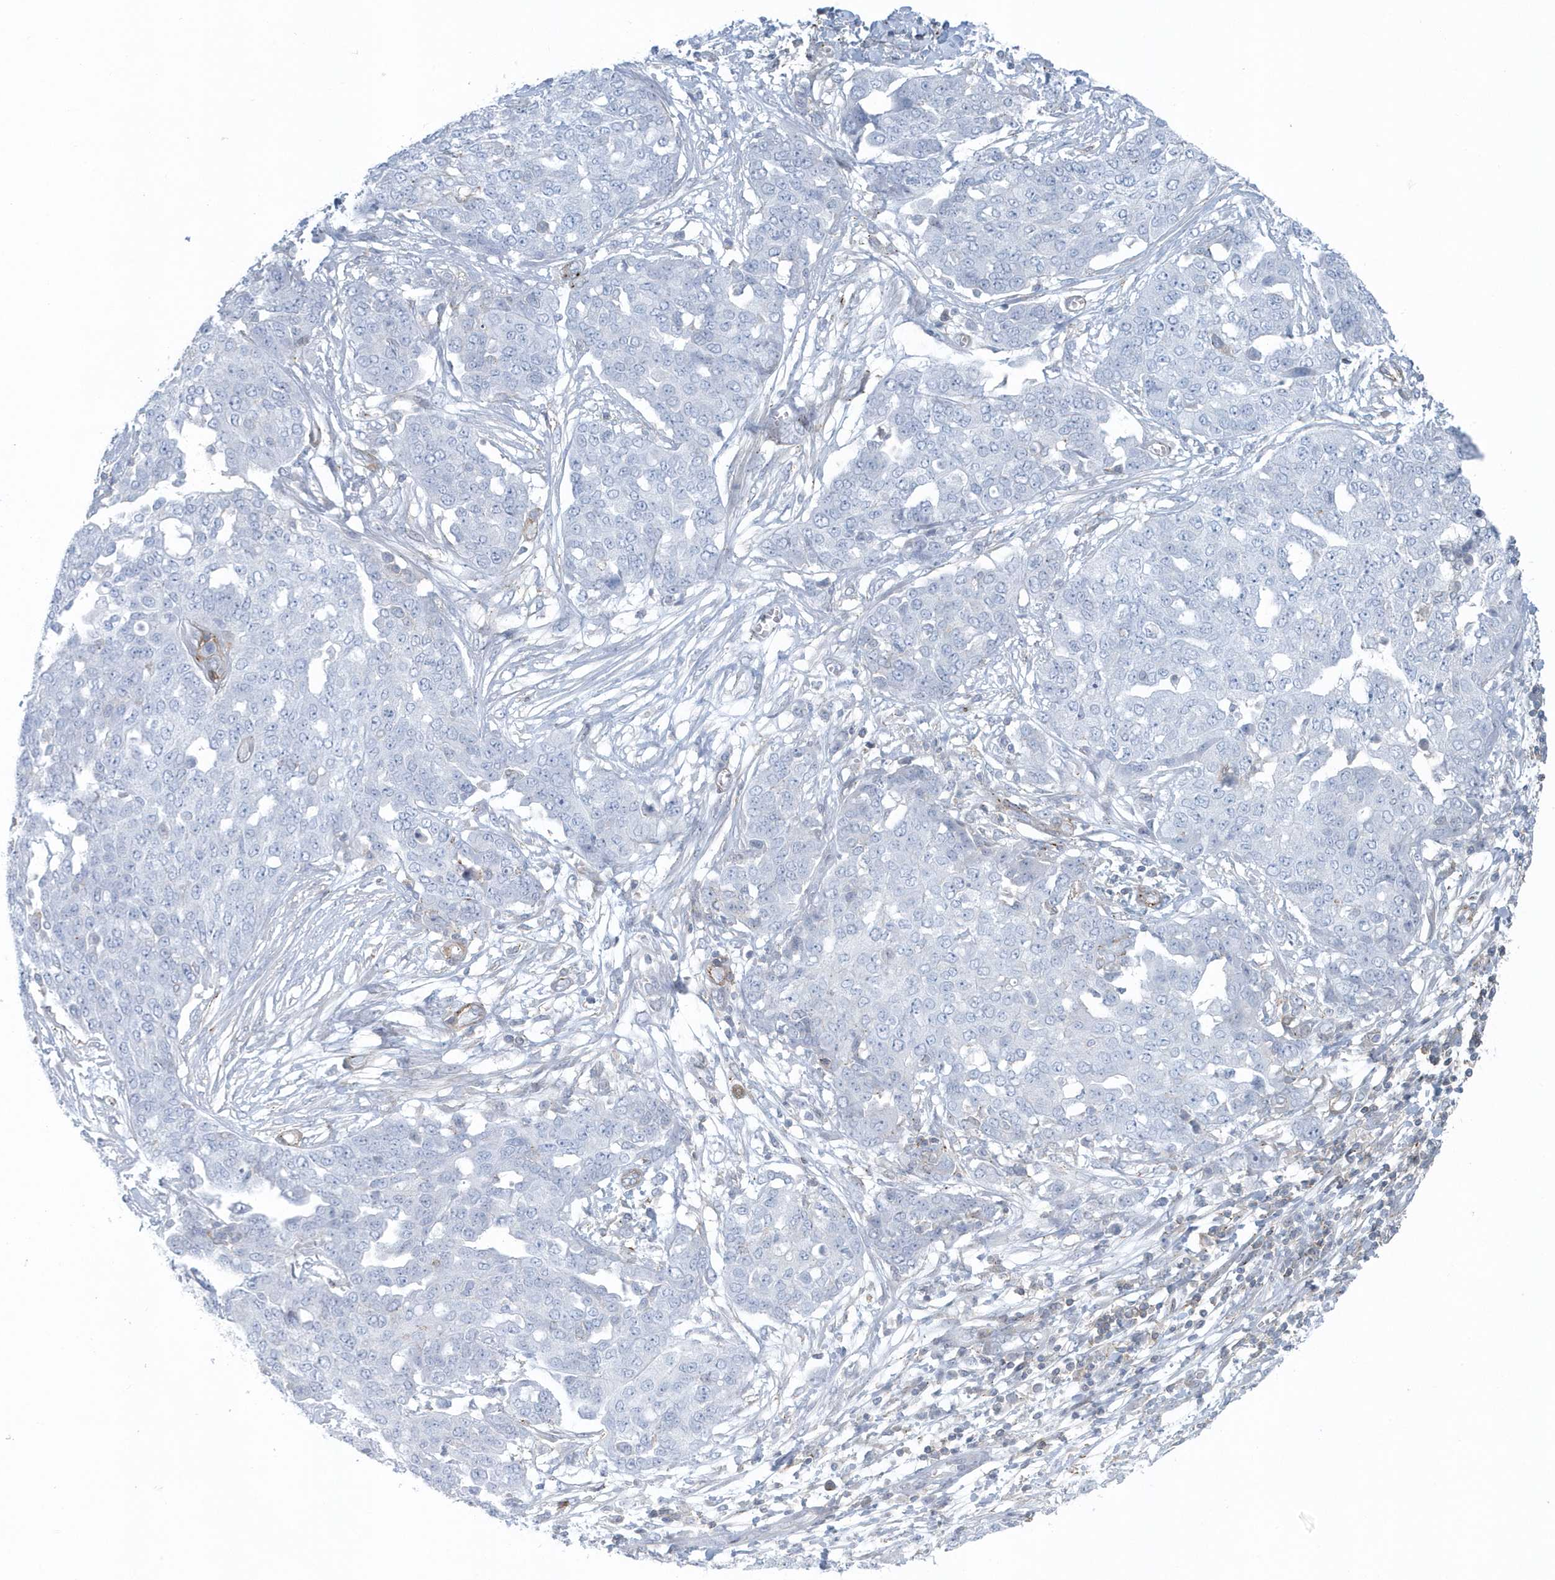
{"staining": {"intensity": "negative", "quantity": "none", "location": "none"}, "tissue": "ovarian cancer", "cell_type": "Tumor cells", "image_type": "cancer", "snomed": [{"axis": "morphology", "description": "Cystadenocarcinoma, serous, NOS"}, {"axis": "topography", "description": "Soft tissue"}, {"axis": "topography", "description": "Ovary"}], "caption": "Immunohistochemistry image of human ovarian cancer (serous cystadenocarcinoma) stained for a protein (brown), which shows no expression in tumor cells.", "gene": "CACNB2", "patient": {"sex": "female", "age": 57}}